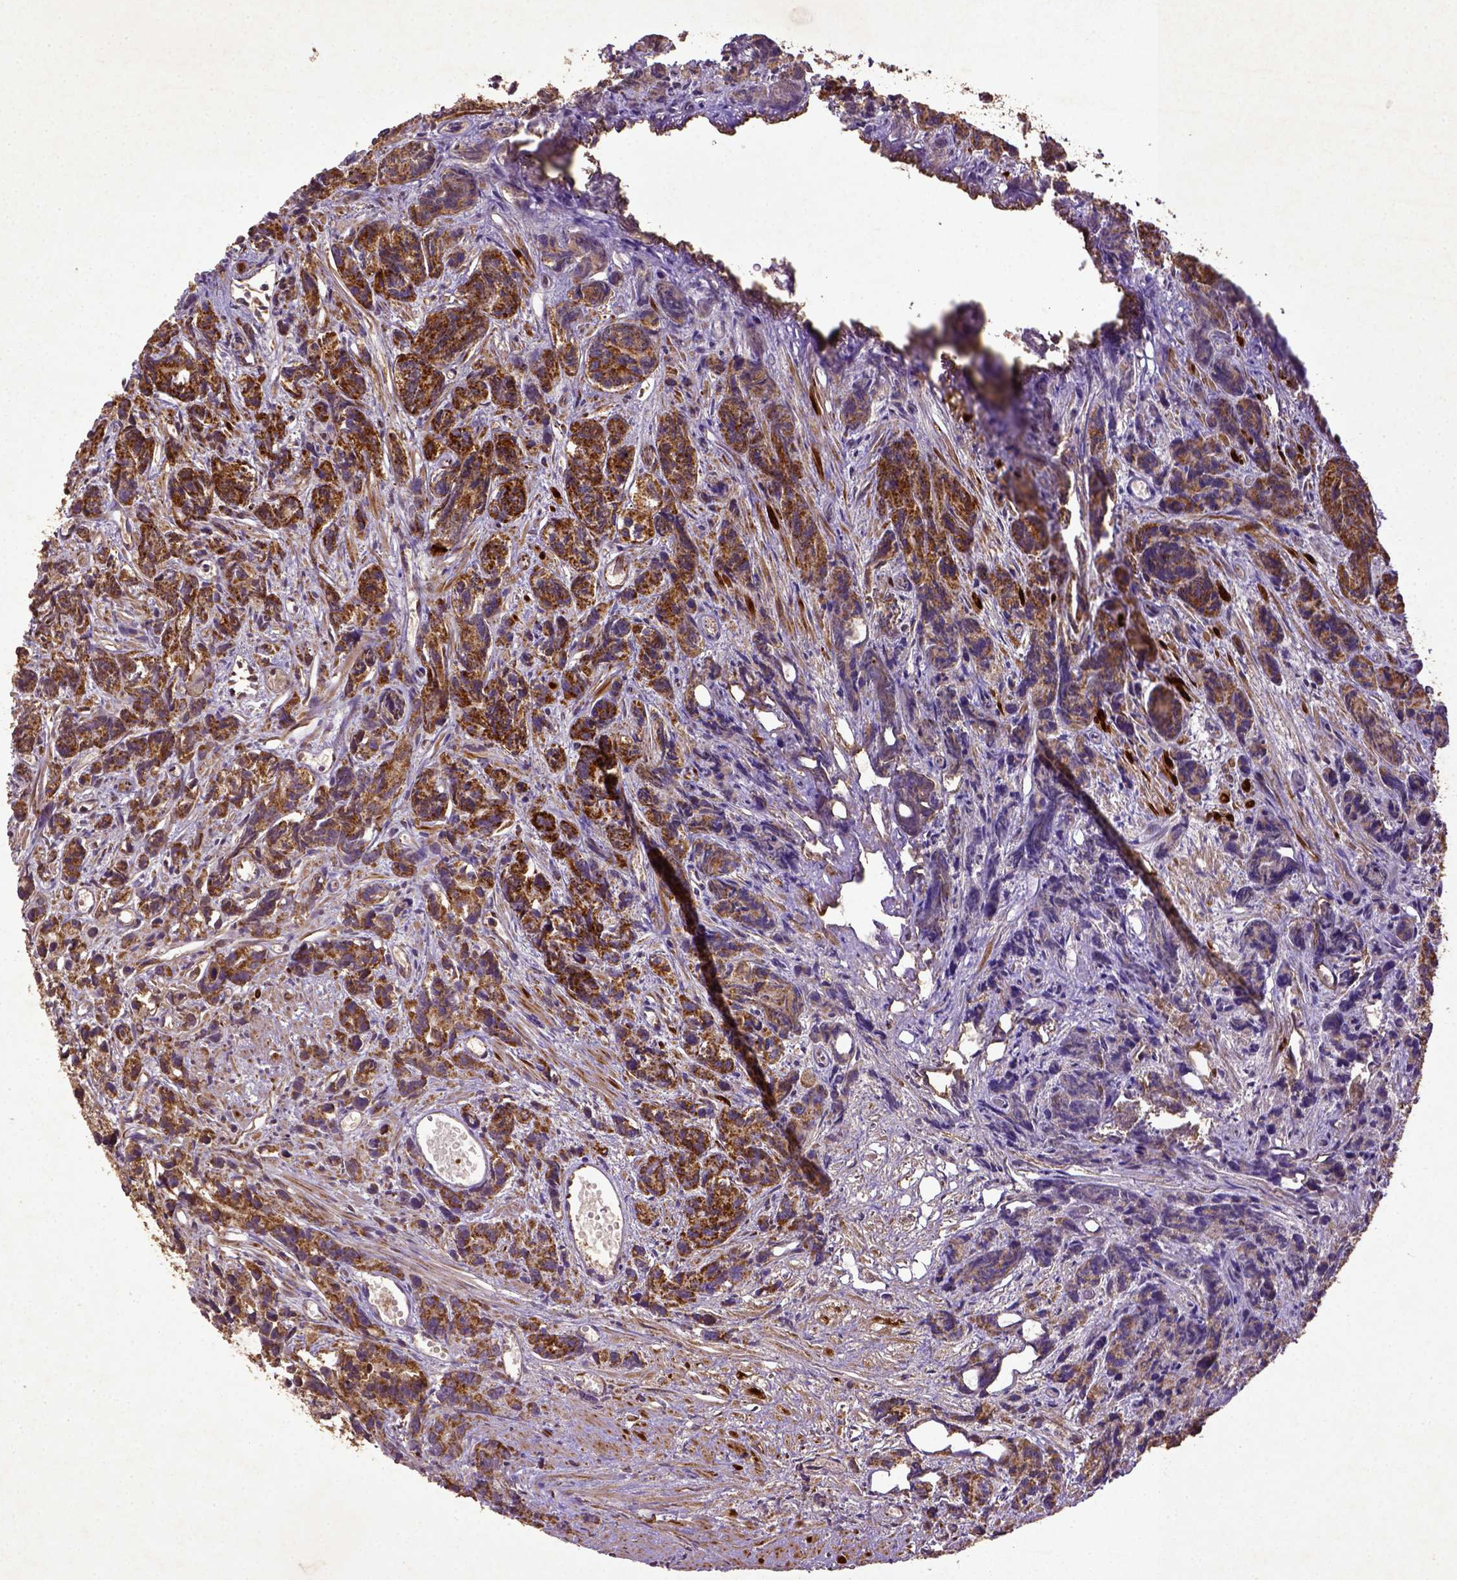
{"staining": {"intensity": "strong", "quantity": ">75%", "location": "cytoplasmic/membranous"}, "tissue": "prostate cancer", "cell_type": "Tumor cells", "image_type": "cancer", "snomed": [{"axis": "morphology", "description": "Adenocarcinoma, High grade"}, {"axis": "topography", "description": "Prostate"}], "caption": "Immunohistochemistry (IHC) (DAB (3,3'-diaminobenzidine)) staining of prostate cancer (adenocarcinoma (high-grade)) shows strong cytoplasmic/membranous protein expression in approximately >75% of tumor cells.", "gene": "MT-CO1", "patient": {"sex": "male", "age": 77}}